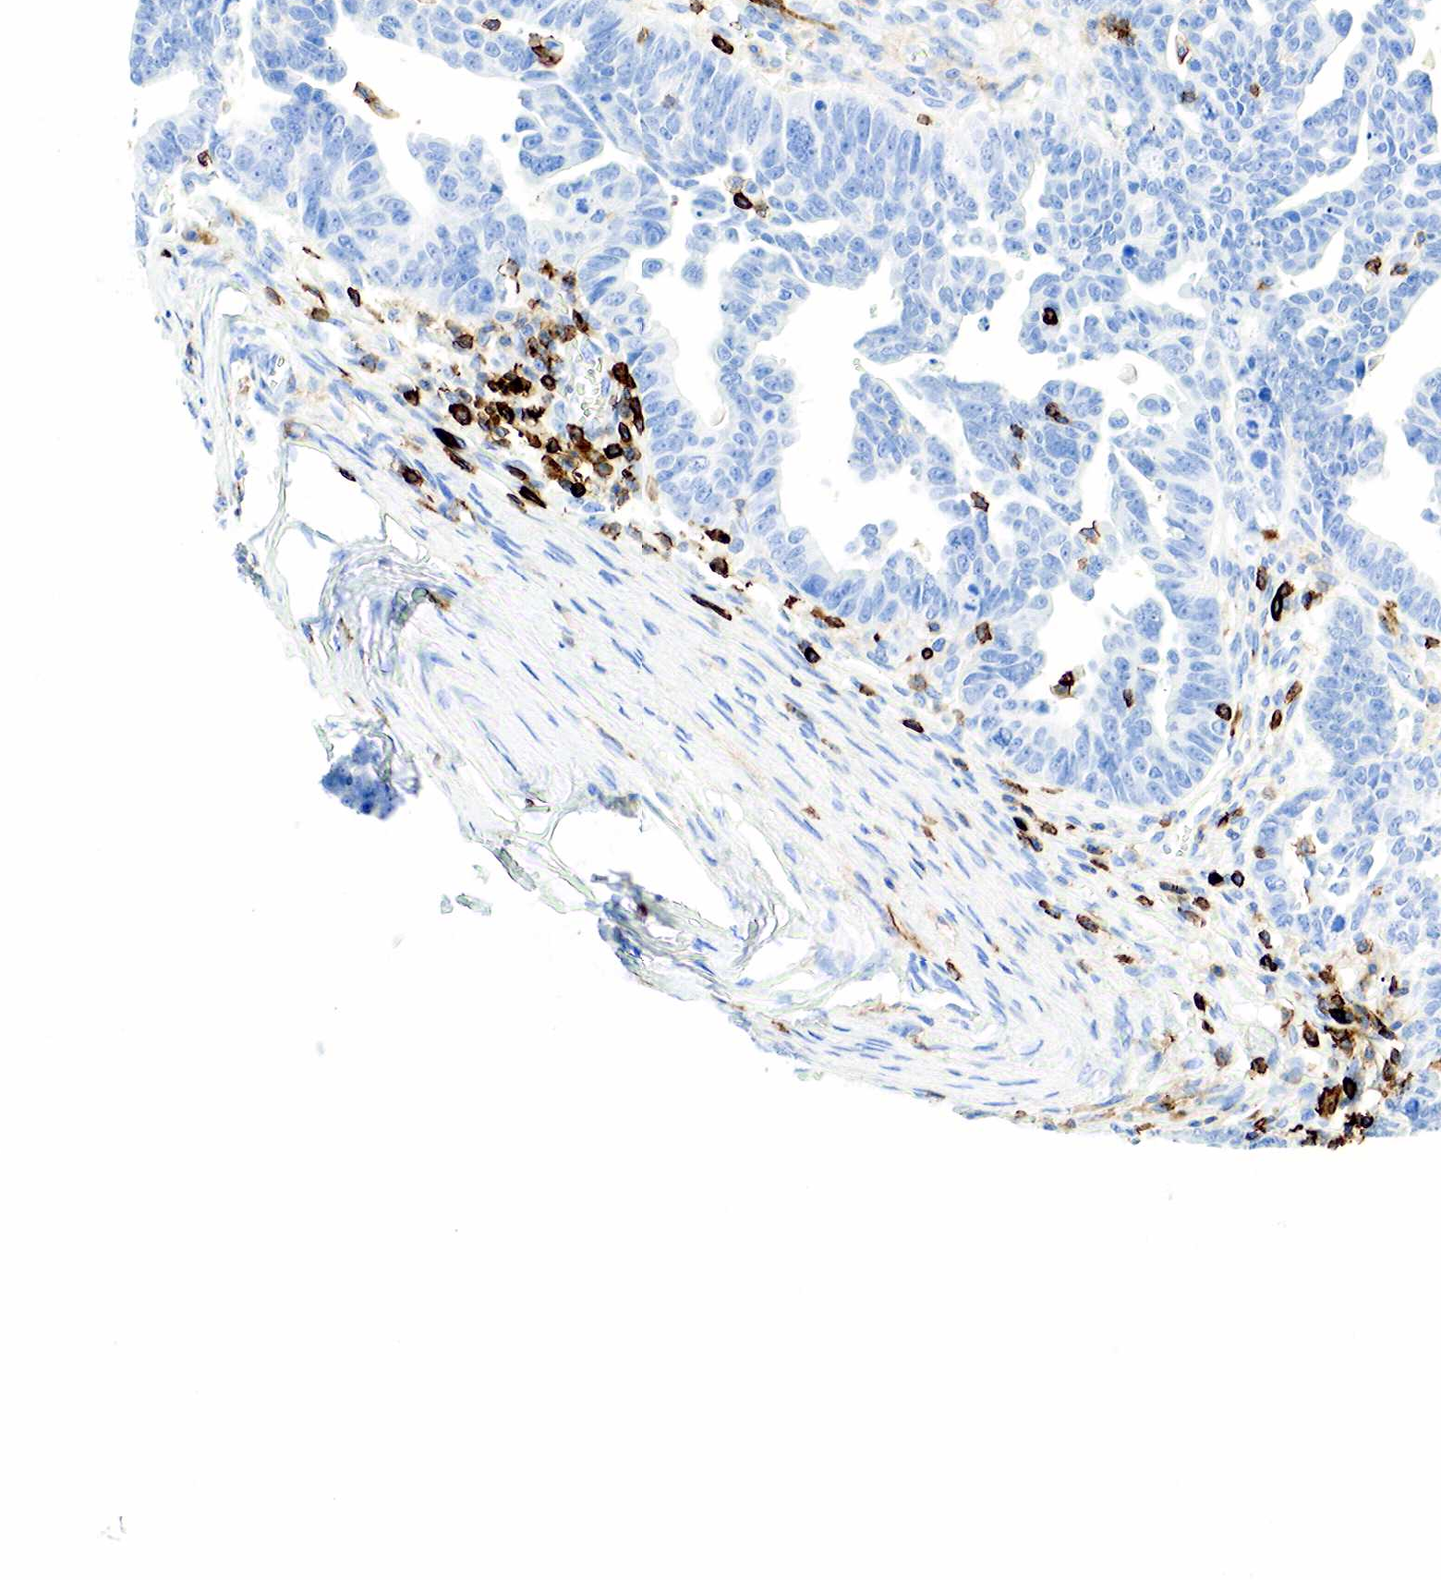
{"staining": {"intensity": "negative", "quantity": "none", "location": "none"}, "tissue": "ovarian cancer", "cell_type": "Tumor cells", "image_type": "cancer", "snomed": [{"axis": "morphology", "description": "Carcinoma, endometroid"}, {"axis": "morphology", "description": "Cystadenocarcinoma, serous, NOS"}, {"axis": "topography", "description": "Ovary"}], "caption": "The histopathology image reveals no significant expression in tumor cells of ovarian cancer (serous cystadenocarcinoma).", "gene": "PTPRC", "patient": {"sex": "female", "age": 45}}